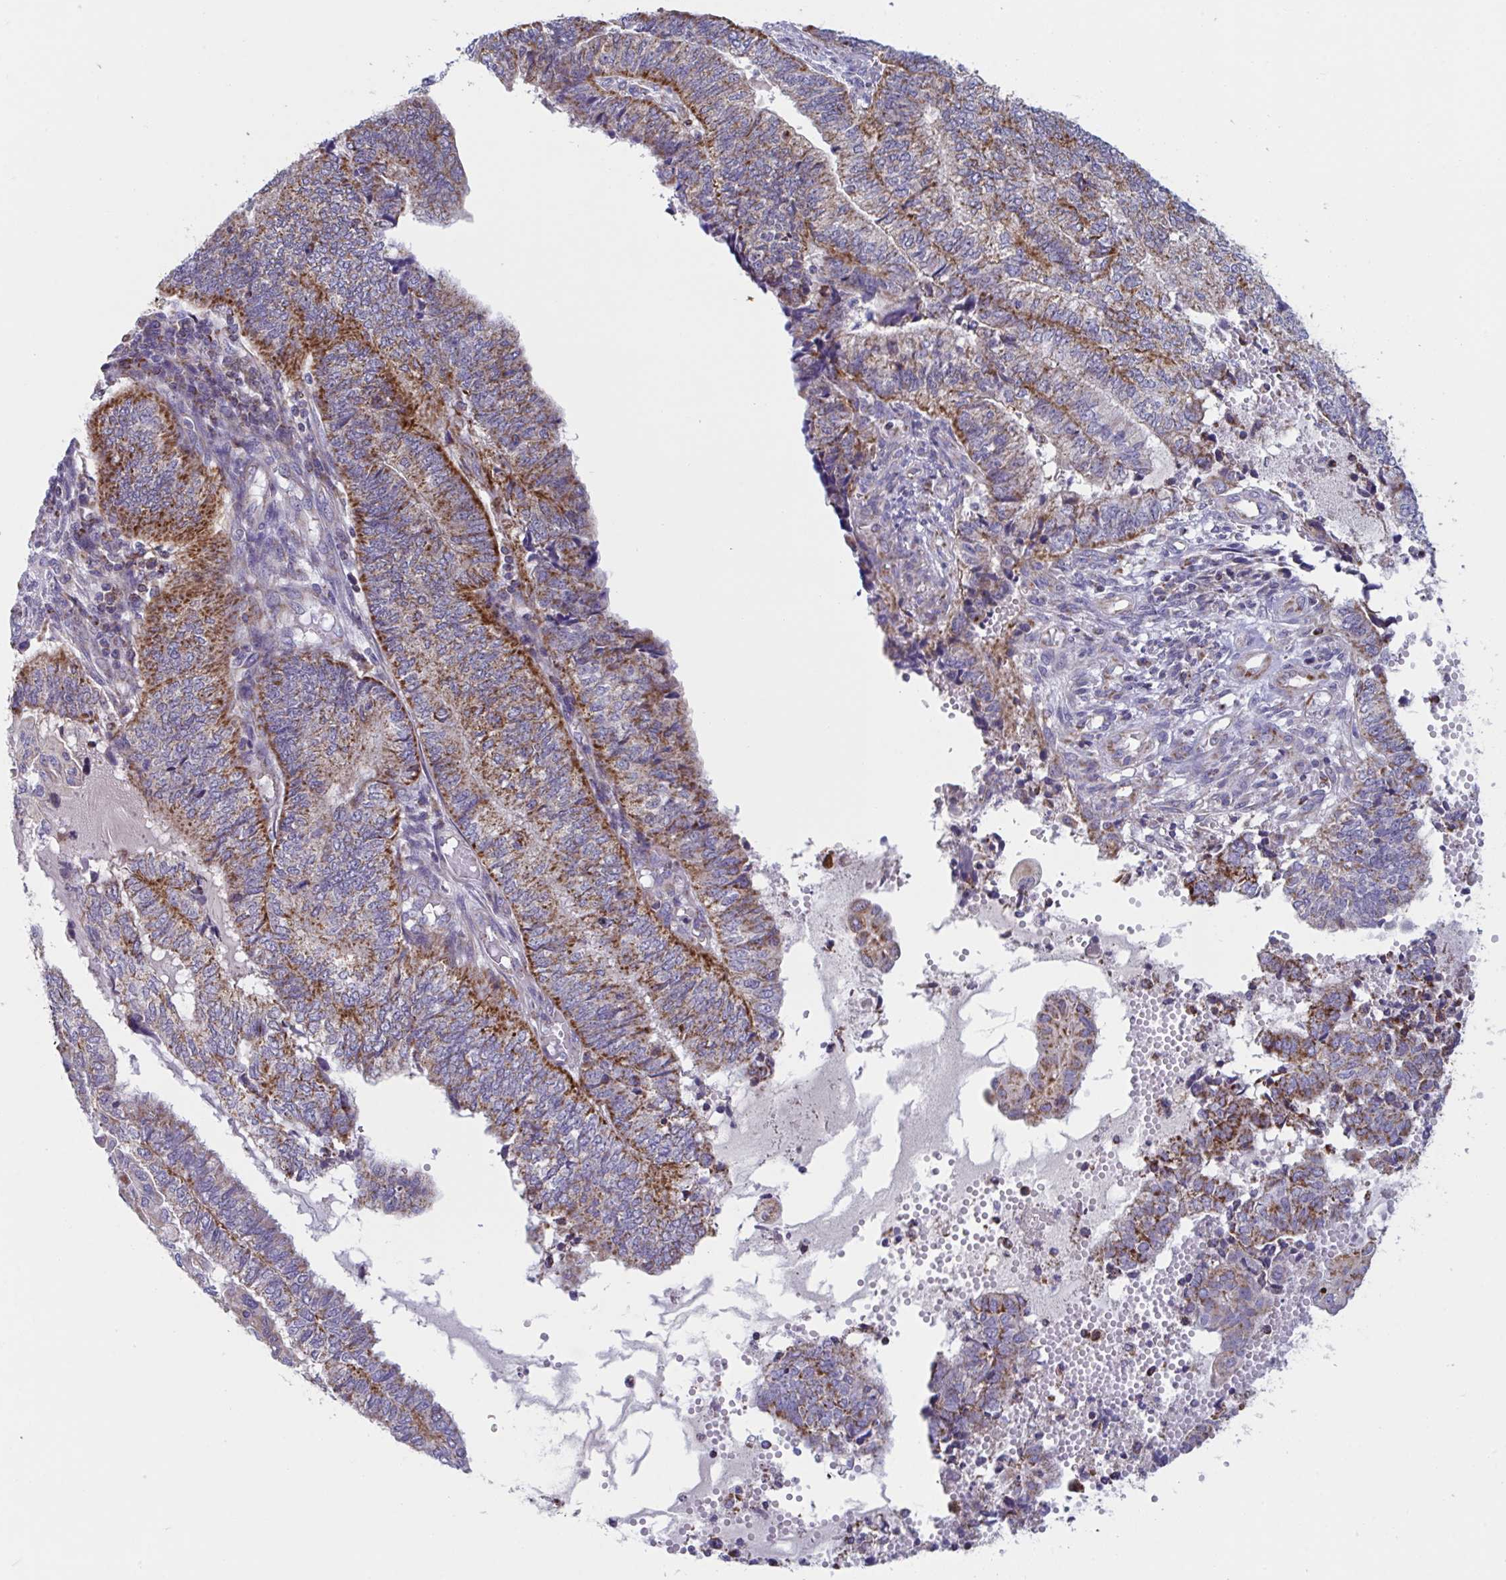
{"staining": {"intensity": "strong", "quantity": "25%-75%", "location": "cytoplasmic/membranous"}, "tissue": "endometrial cancer", "cell_type": "Tumor cells", "image_type": "cancer", "snomed": [{"axis": "morphology", "description": "Adenocarcinoma, NOS"}, {"axis": "topography", "description": "Uterus"}, {"axis": "topography", "description": "Endometrium"}], "caption": "Approximately 25%-75% of tumor cells in endometrial cancer reveal strong cytoplasmic/membranous protein expression as visualized by brown immunohistochemical staining.", "gene": "BCAT2", "patient": {"sex": "female", "age": 70}}